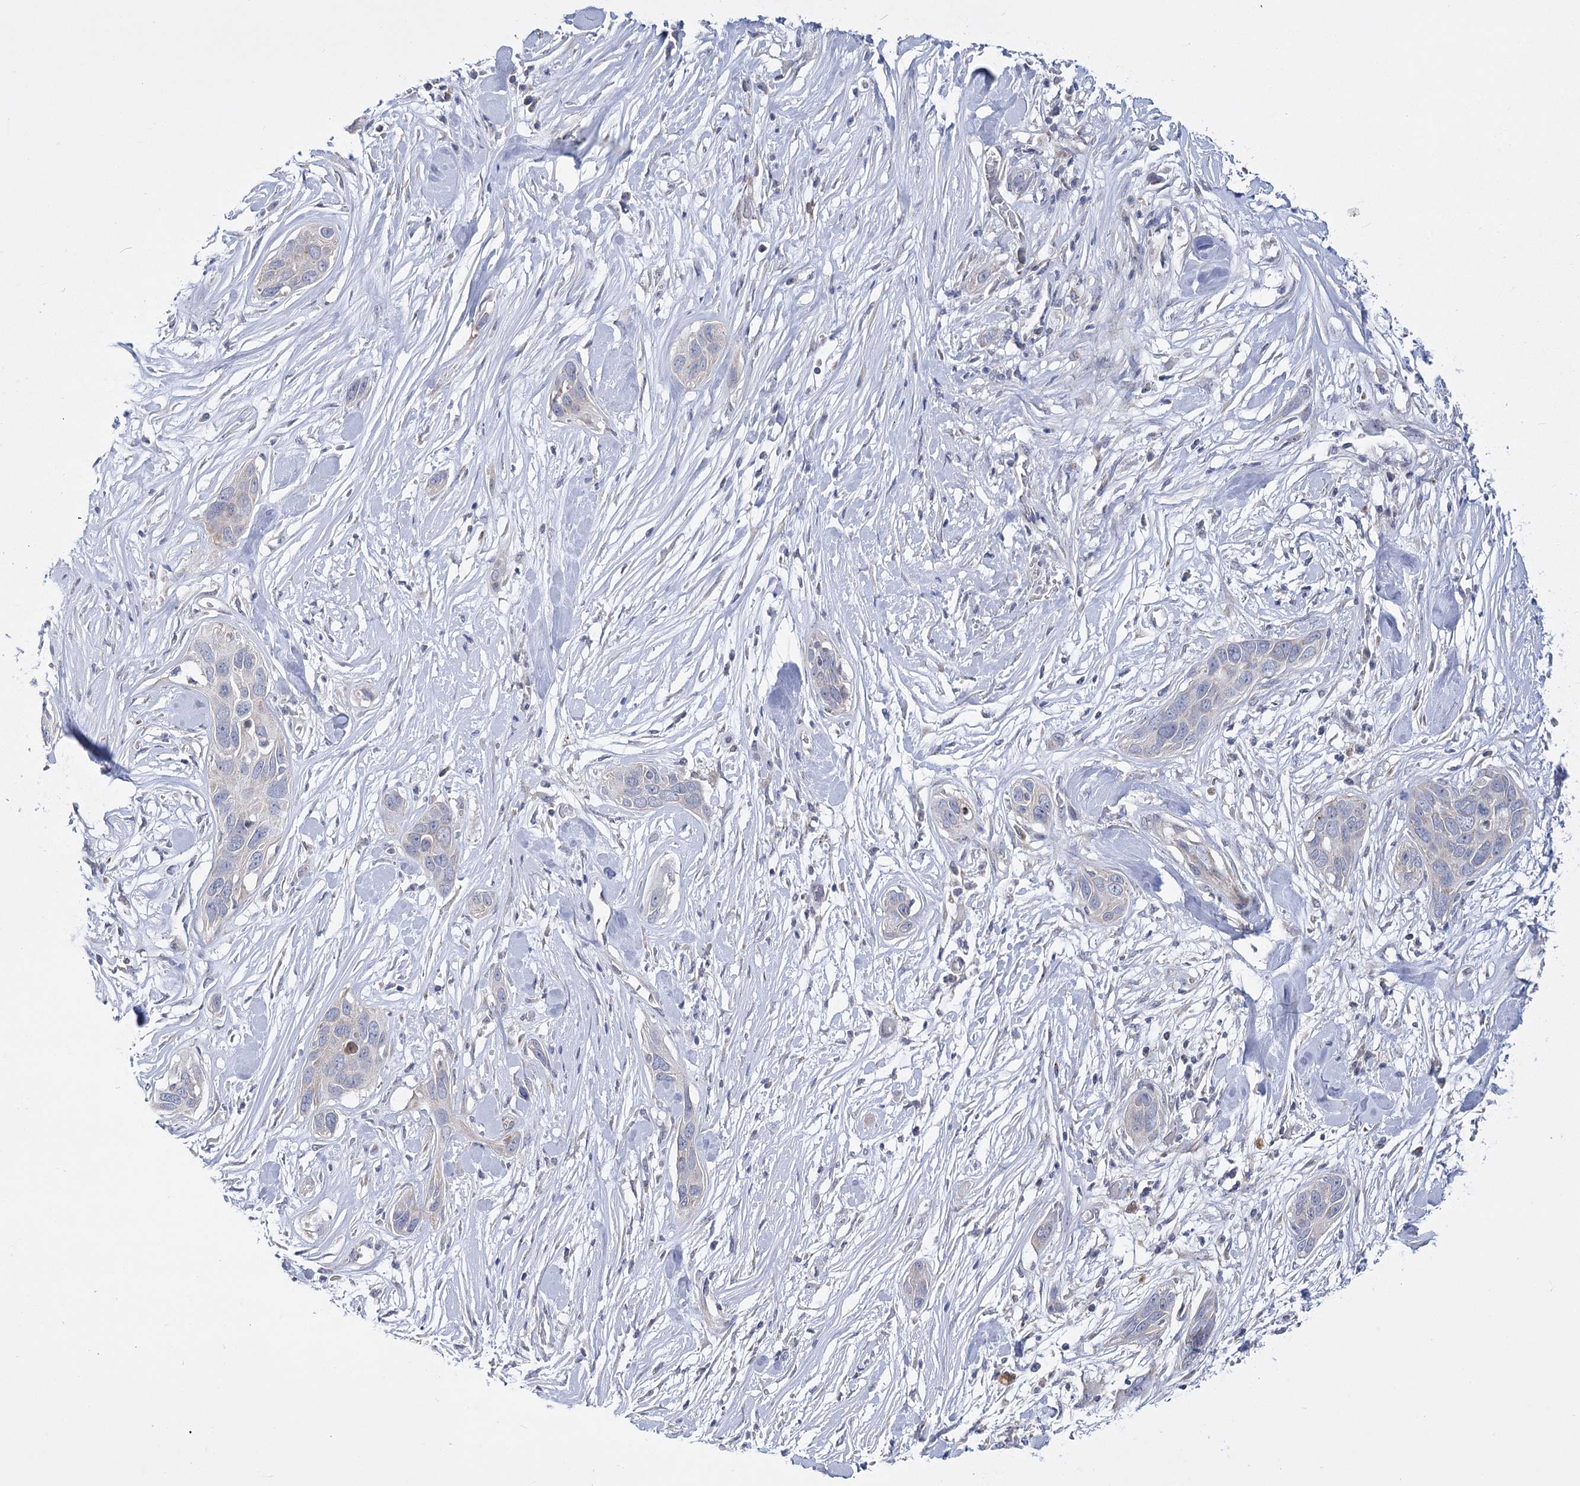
{"staining": {"intensity": "negative", "quantity": "none", "location": "none"}, "tissue": "pancreatic cancer", "cell_type": "Tumor cells", "image_type": "cancer", "snomed": [{"axis": "morphology", "description": "Adenocarcinoma, NOS"}, {"axis": "topography", "description": "Pancreas"}], "caption": "Pancreatic cancer stained for a protein using immunohistochemistry shows no staining tumor cells.", "gene": "PDHB", "patient": {"sex": "female", "age": 60}}